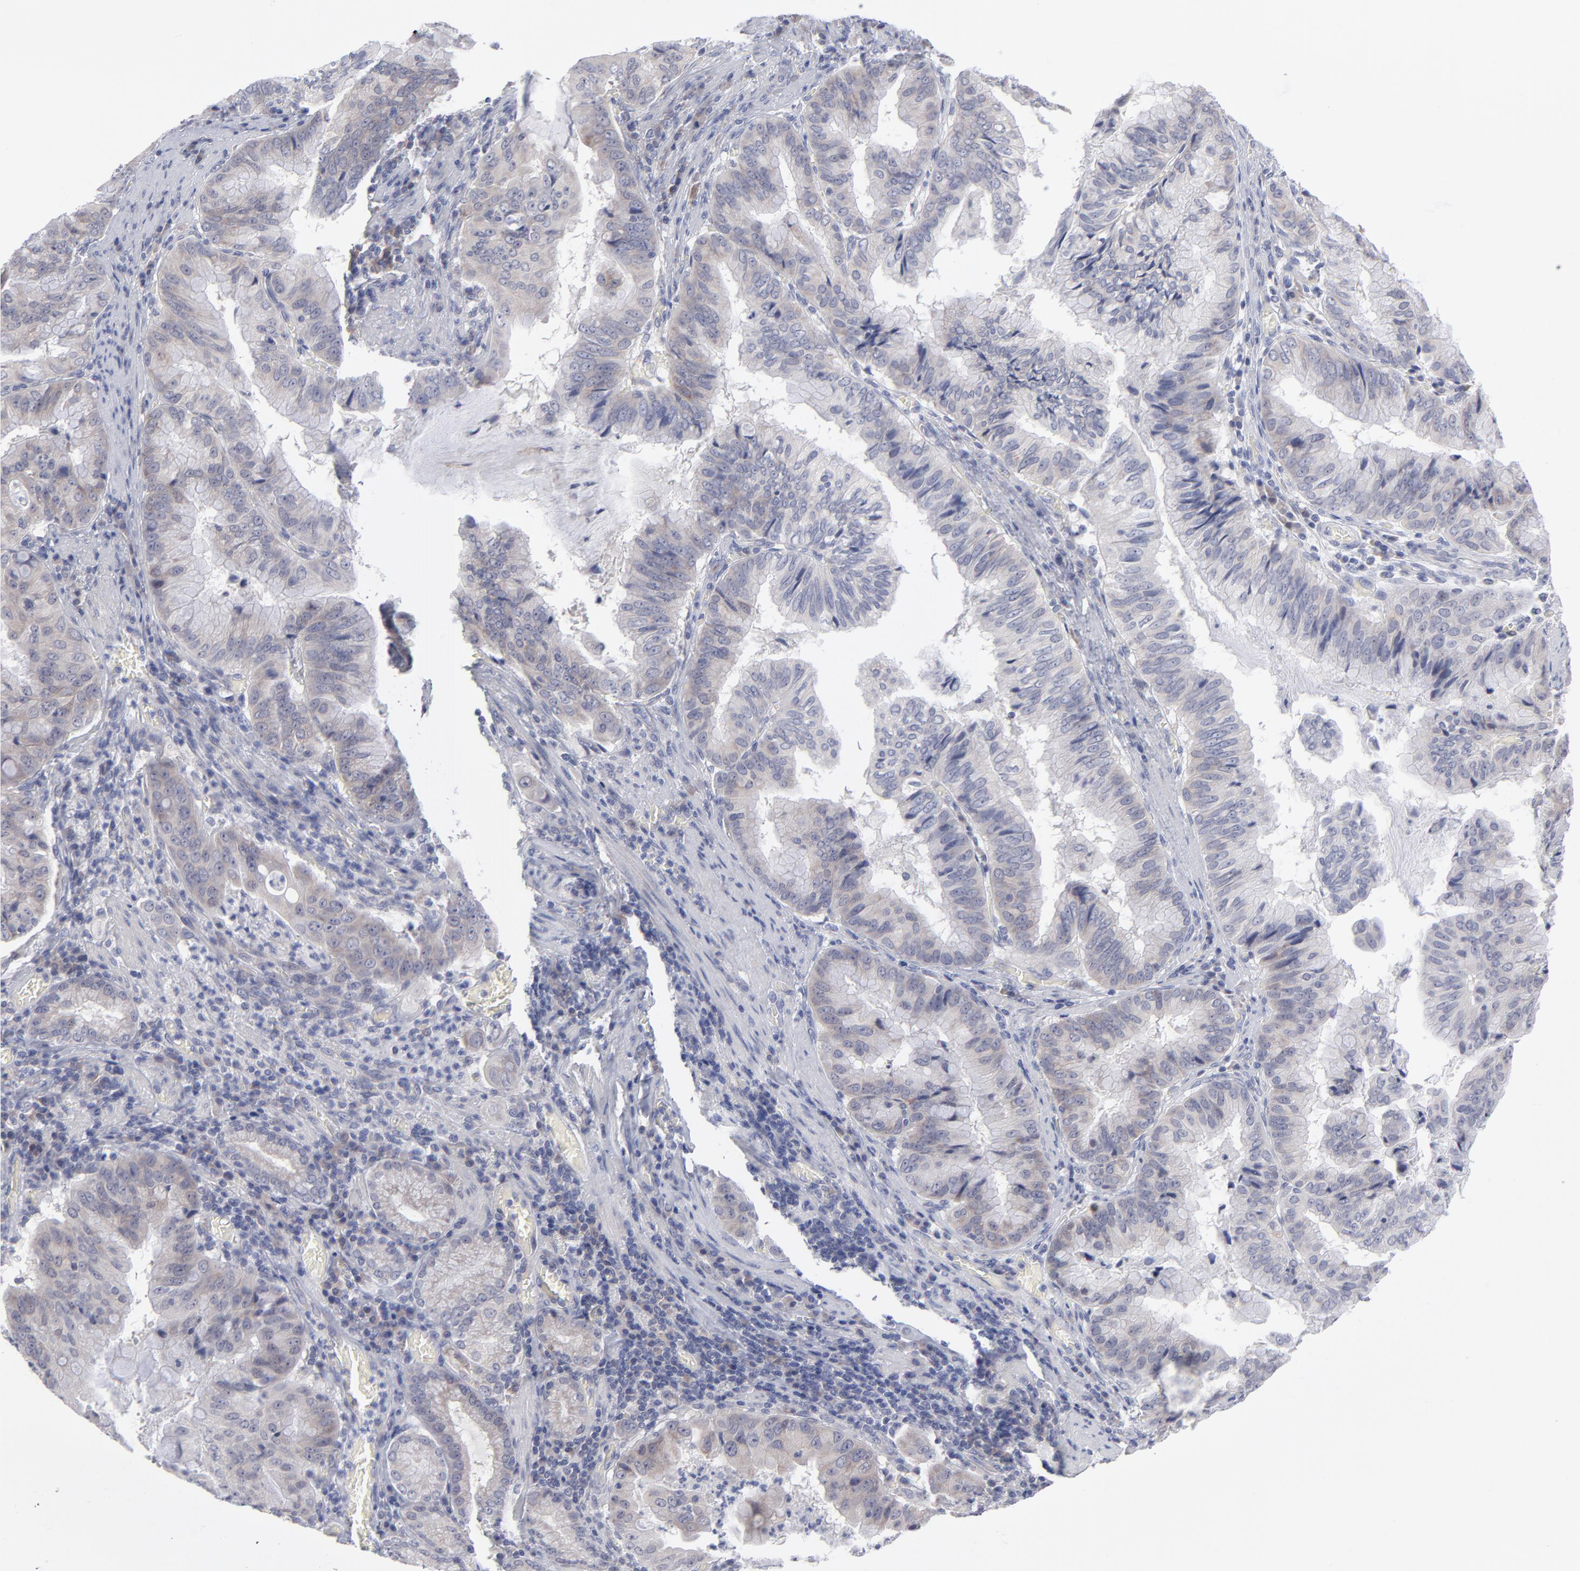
{"staining": {"intensity": "negative", "quantity": "none", "location": "none"}, "tissue": "stomach cancer", "cell_type": "Tumor cells", "image_type": "cancer", "snomed": [{"axis": "morphology", "description": "Adenocarcinoma, NOS"}, {"axis": "topography", "description": "Stomach, upper"}], "caption": "Tumor cells are negative for protein expression in human stomach cancer (adenocarcinoma). Brightfield microscopy of immunohistochemistry (IHC) stained with DAB (brown) and hematoxylin (blue), captured at high magnification.", "gene": "RPS24", "patient": {"sex": "male", "age": 80}}